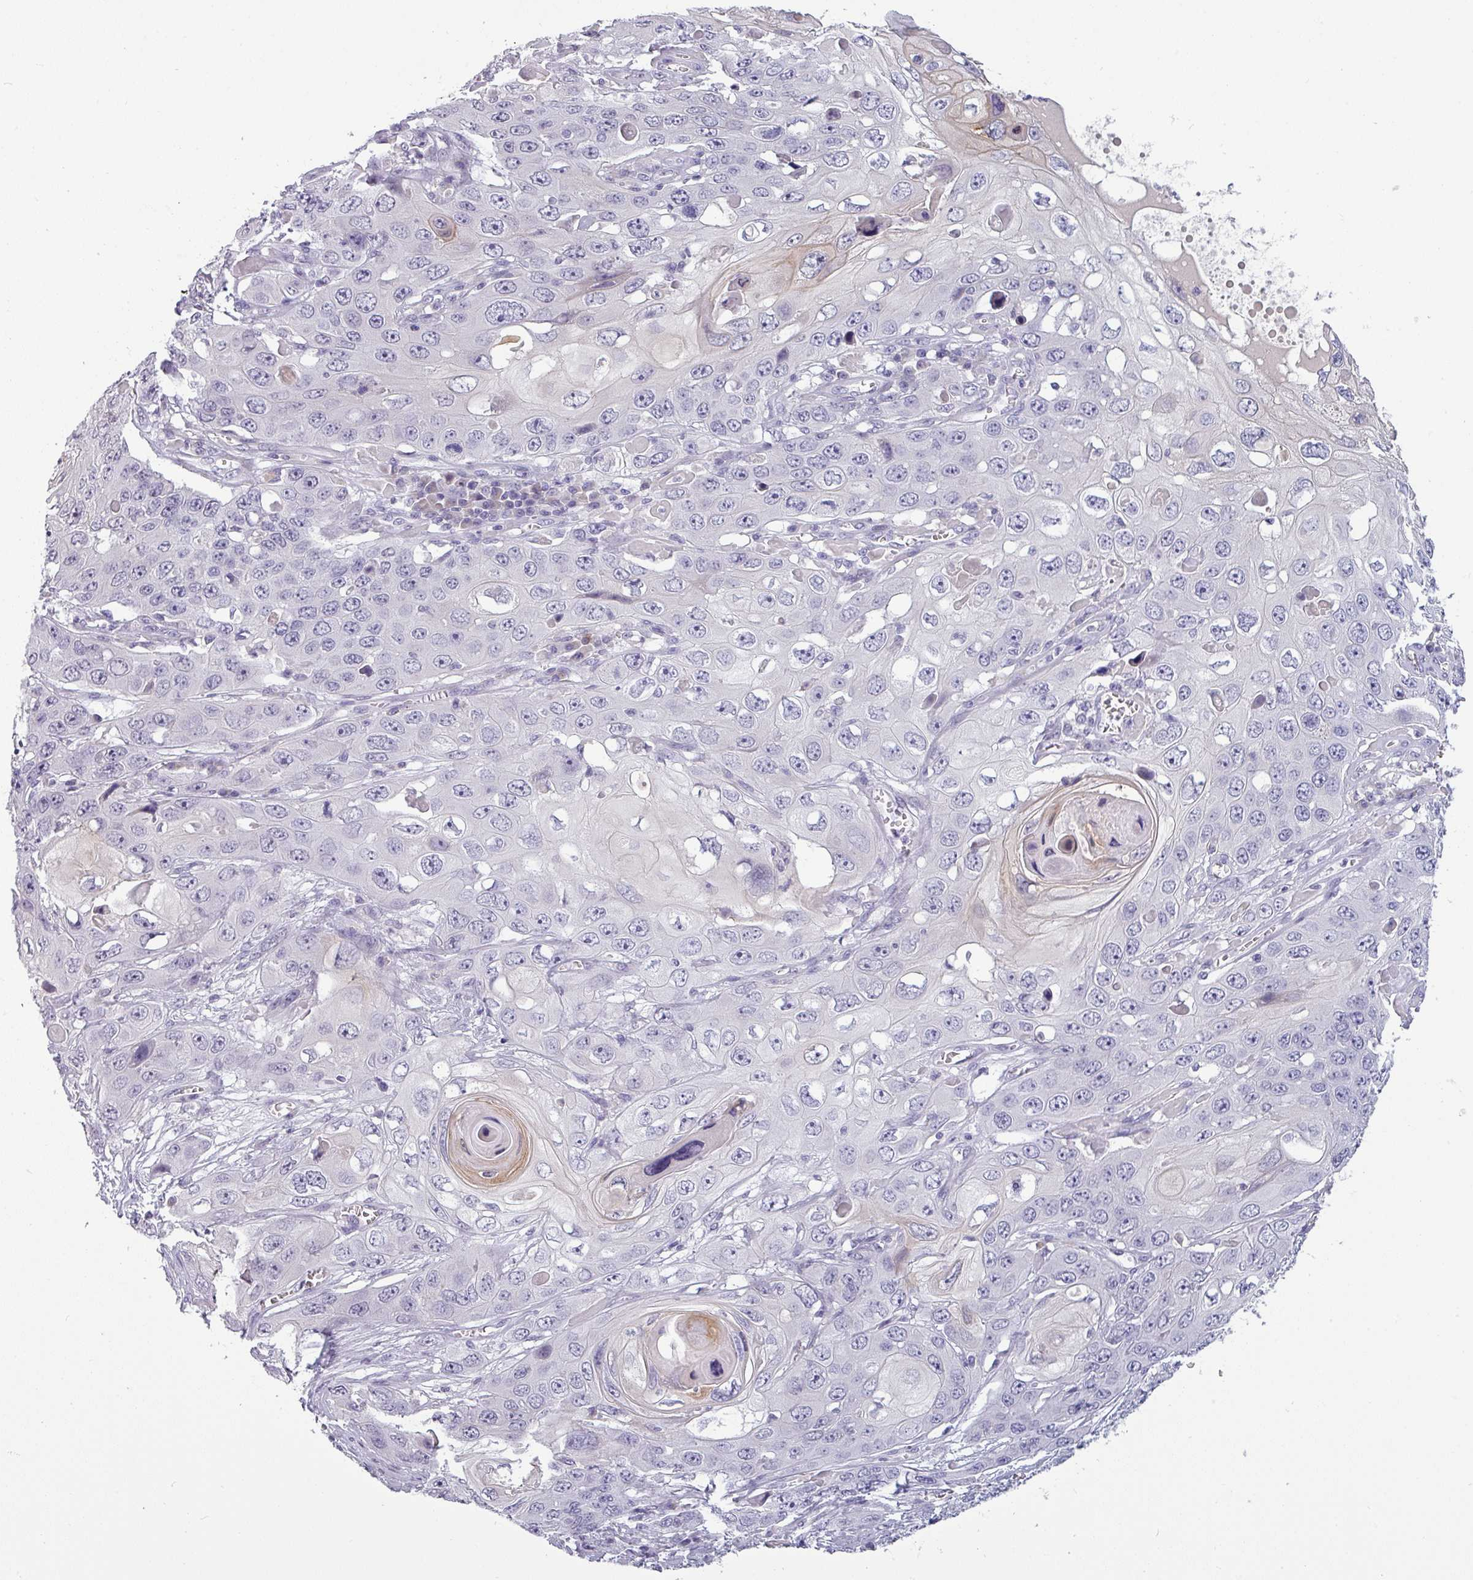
{"staining": {"intensity": "negative", "quantity": "none", "location": "none"}, "tissue": "skin cancer", "cell_type": "Tumor cells", "image_type": "cancer", "snomed": [{"axis": "morphology", "description": "Squamous cell carcinoma, NOS"}, {"axis": "topography", "description": "Skin"}], "caption": "This is an immunohistochemistry (IHC) micrograph of human skin cancer (squamous cell carcinoma). There is no positivity in tumor cells.", "gene": "SLC26A9", "patient": {"sex": "male", "age": 55}}